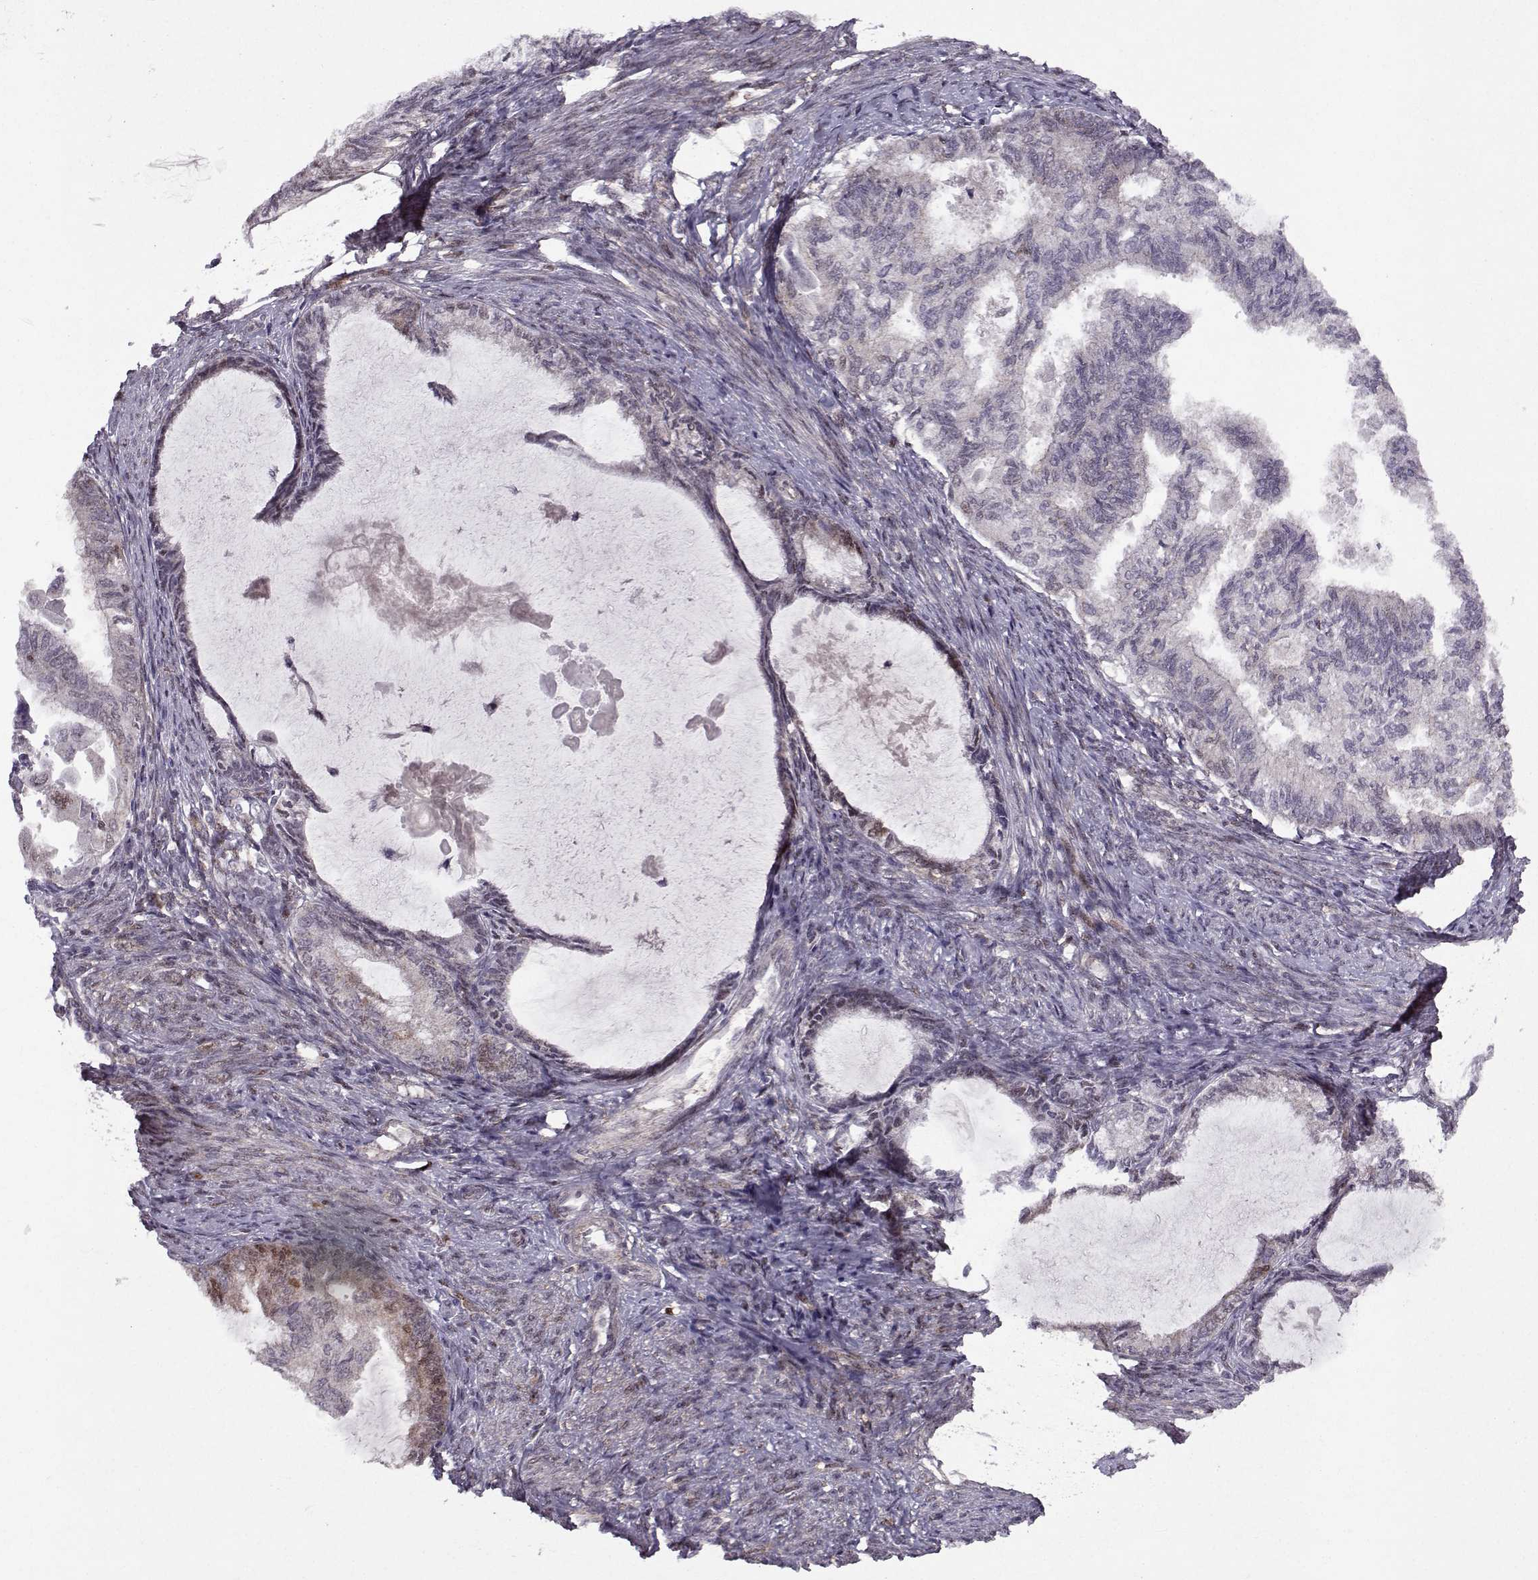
{"staining": {"intensity": "negative", "quantity": "none", "location": "none"}, "tissue": "endometrial cancer", "cell_type": "Tumor cells", "image_type": "cancer", "snomed": [{"axis": "morphology", "description": "Adenocarcinoma, NOS"}, {"axis": "topography", "description": "Endometrium"}], "caption": "Endometrial adenocarcinoma stained for a protein using immunohistochemistry (IHC) exhibits no expression tumor cells.", "gene": "CDK4", "patient": {"sex": "female", "age": 86}}